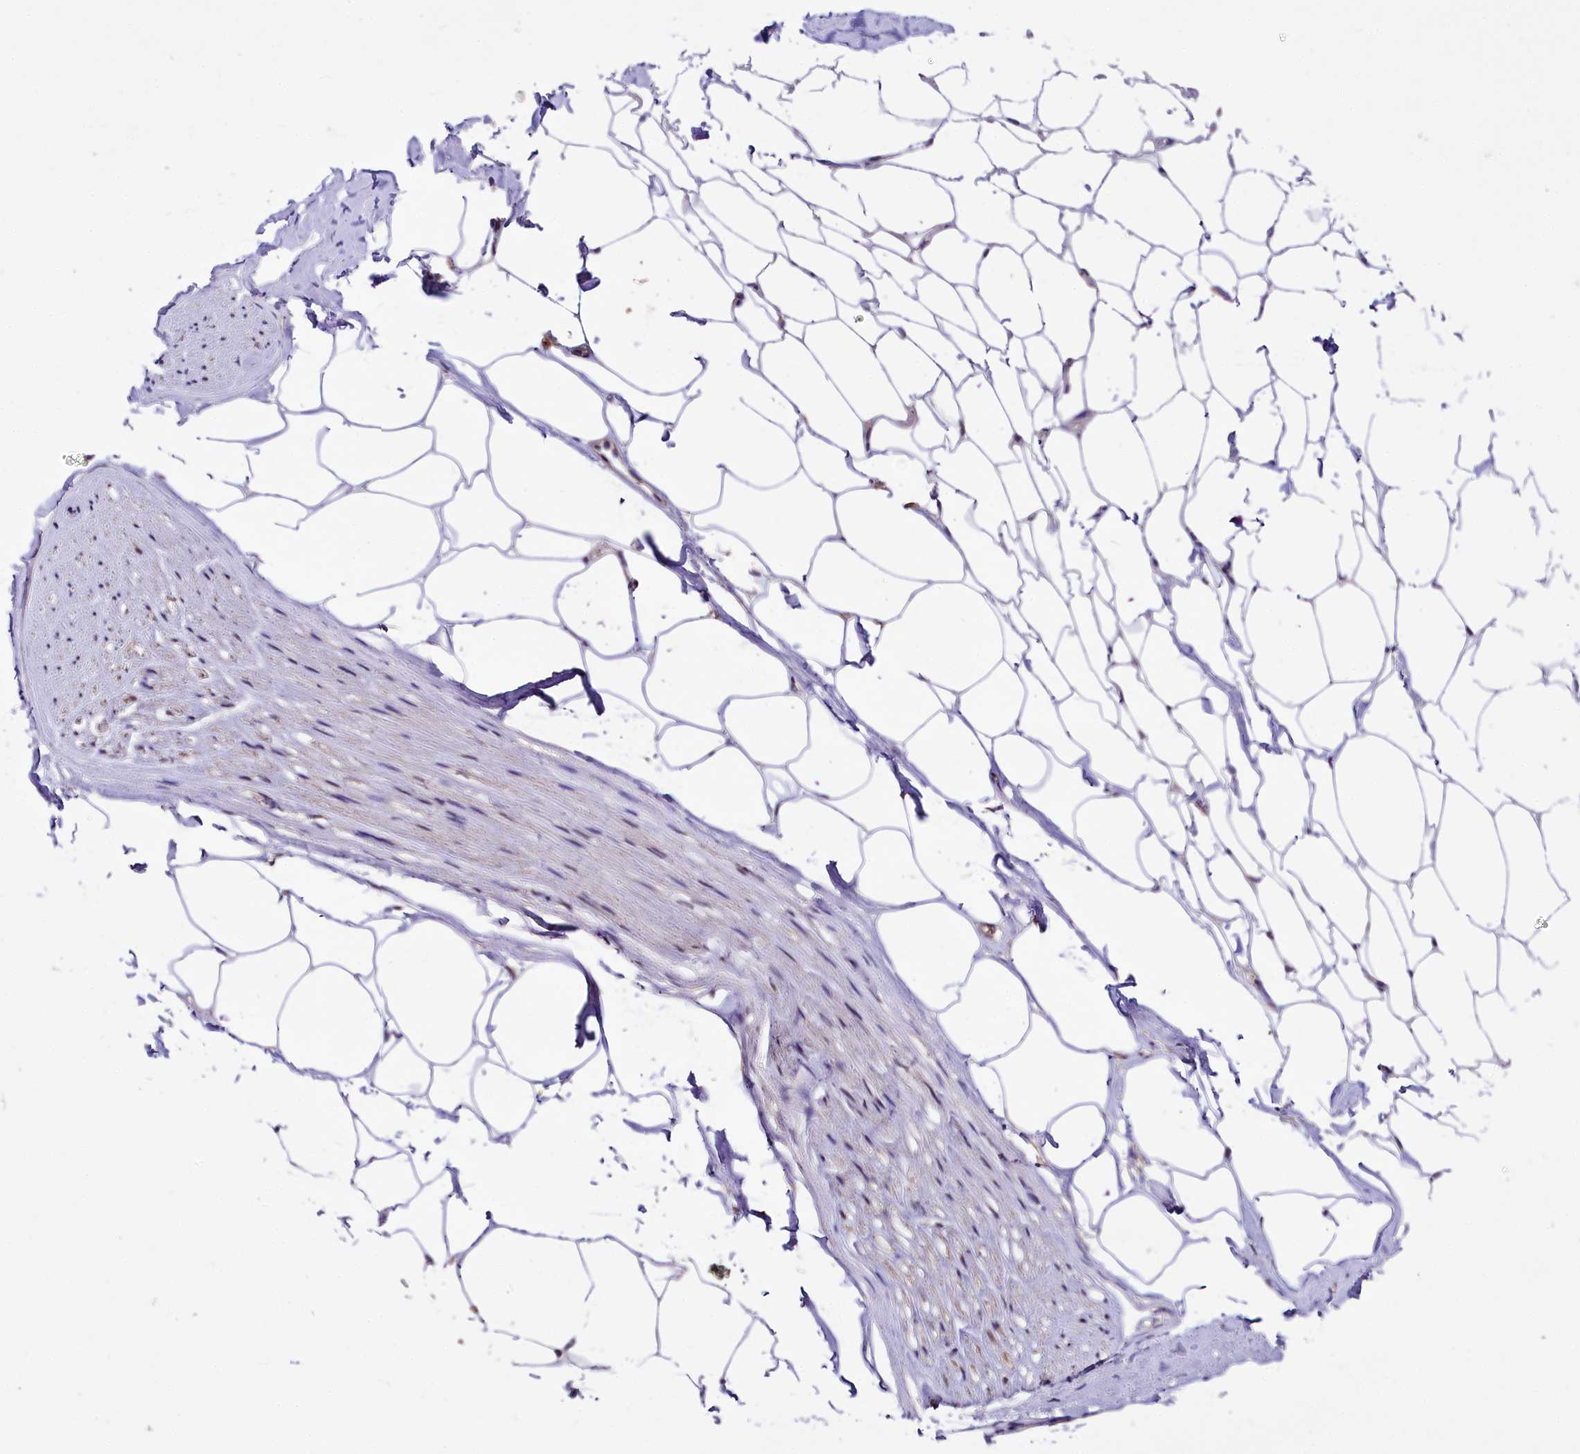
{"staining": {"intensity": "negative", "quantity": "none", "location": "none"}, "tissue": "adipose tissue", "cell_type": "Adipocytes", "image_type": "normal", "snomed": [{"axis": "morphology", "description": "Normal tissue, NOS"}, {"axis": "morphology", "description": "Adenocarcinoma, Low grade"}, {"axis": "topography", "description": "Prostate"}, {"axis": "topography", "description": "Peripheral nerve tissue"}], "caption": "Adipocytes show no significant protein staining in normal adipose tissue.", "gene": "UBE3A", "patient": {"sex": "male", "age": 63}}